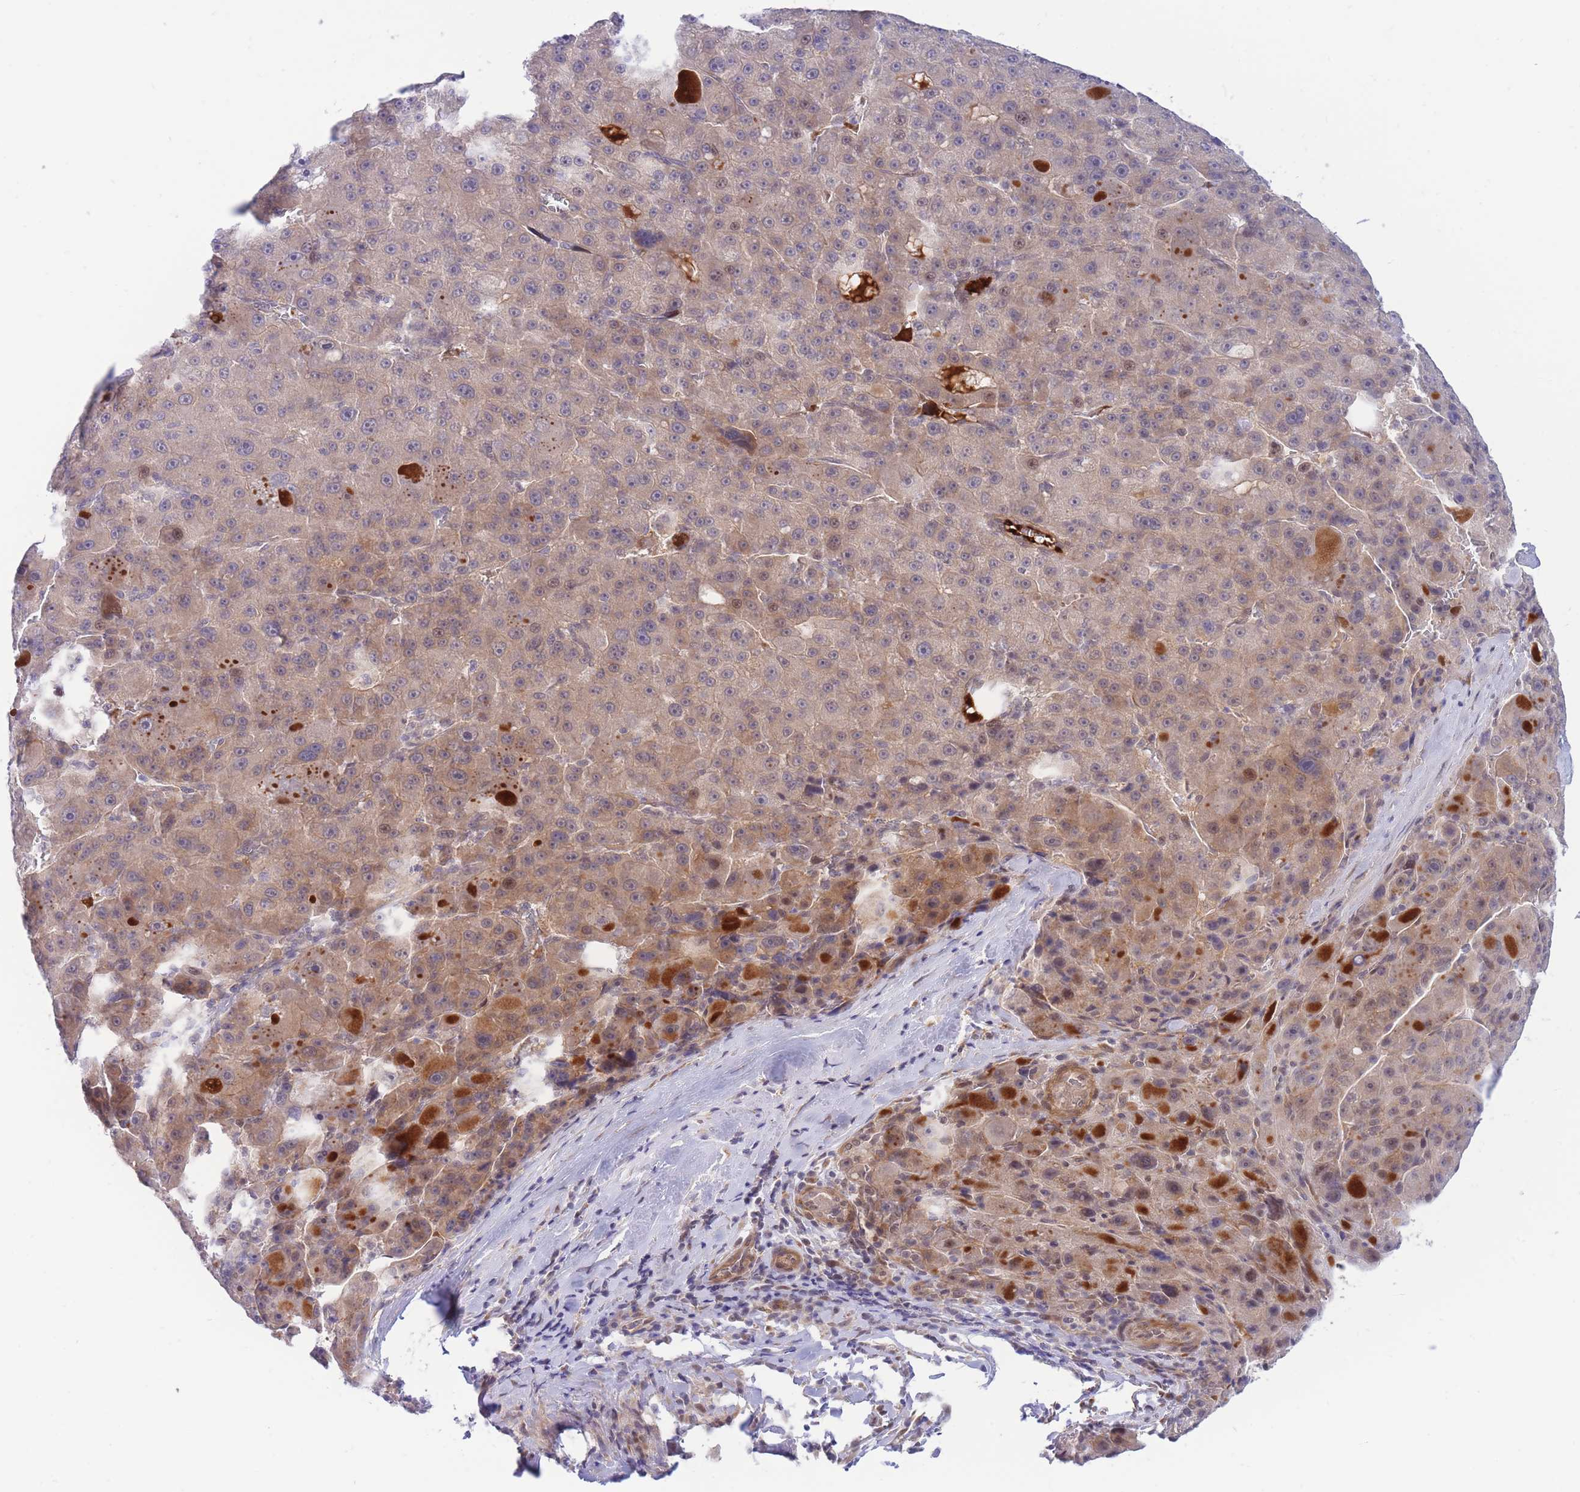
{"staining": {"intensity": "weak", "quantity": "25%-75%", "location": "cytoplasmic/membranous"}, "tissue": "liver cancer", "cell_type": "Tumor cells", "image_type": "cancer", "snomed": [{"axis": "morphology", "description": "Carcinoma, Hepatocellular, NOS"}, {"axis": "topography", "description": "Liver"}], "caption": "Liver cancer was stained to show a protein in brown. There is low levels of weak cytoplasmic/membranous positivity in about 25%-75% of tumor cells. The protein is shown in brown color, while the nuclei are stained blue.", "gene": "APOL4", "patient": {"sex": "male", "age": 76}}